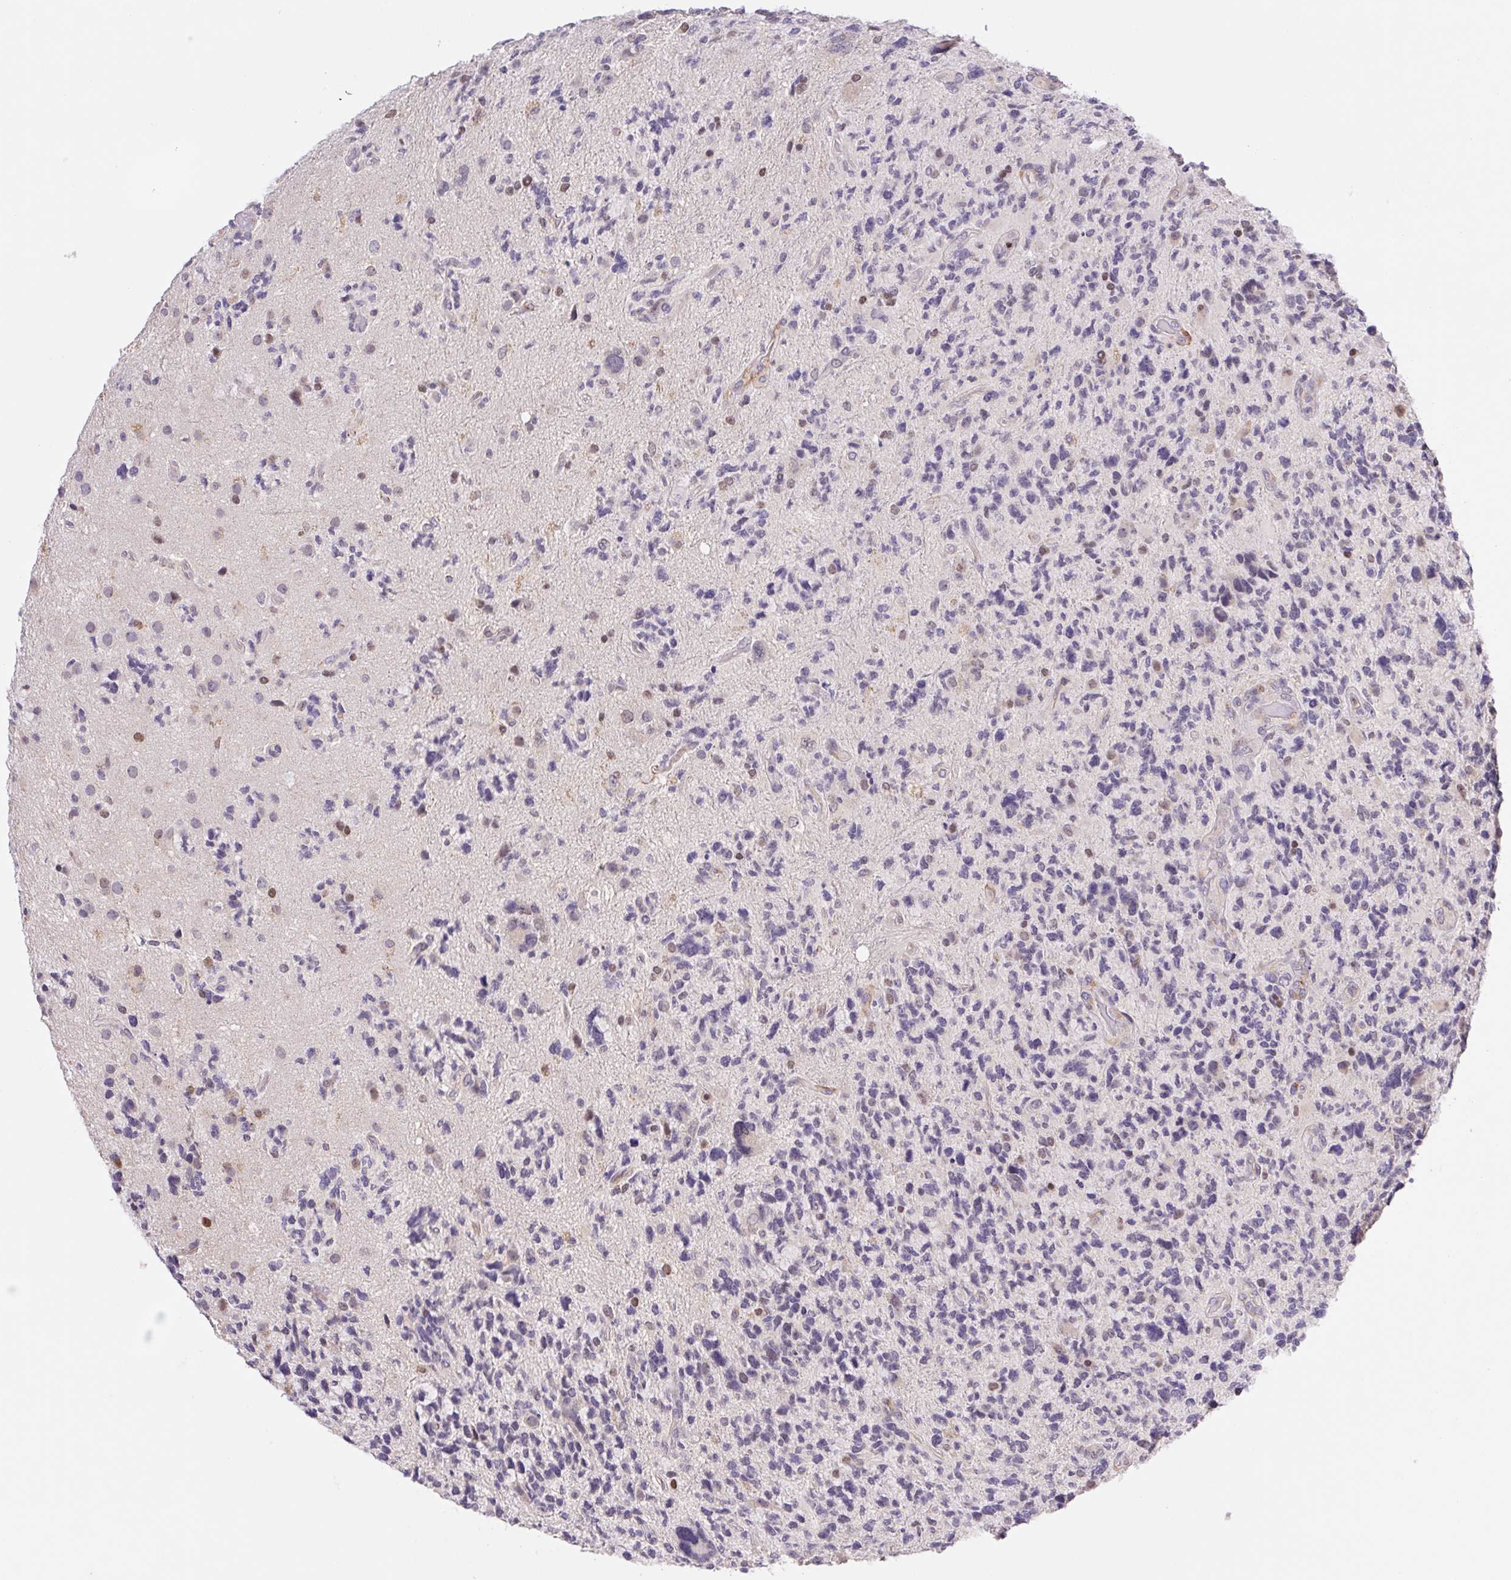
{"staining": {"intensity": "negative", "quantity": "none", "location": "none"}, "tissue": "glioma", "cell_type": "Tumor cells", "image_type": "cancer", "snomed": [{"axis": "morphology", "description": "Glioma, malignant, High grade"}, {"axis": "topography", "description": "Brain"}], "caption": "Protein analysis of malignant high-grade glioma displays no significant expression in tumor cells.", "gene": "L3MBTL4", "patient": {"sex": "female", "age": 71}}